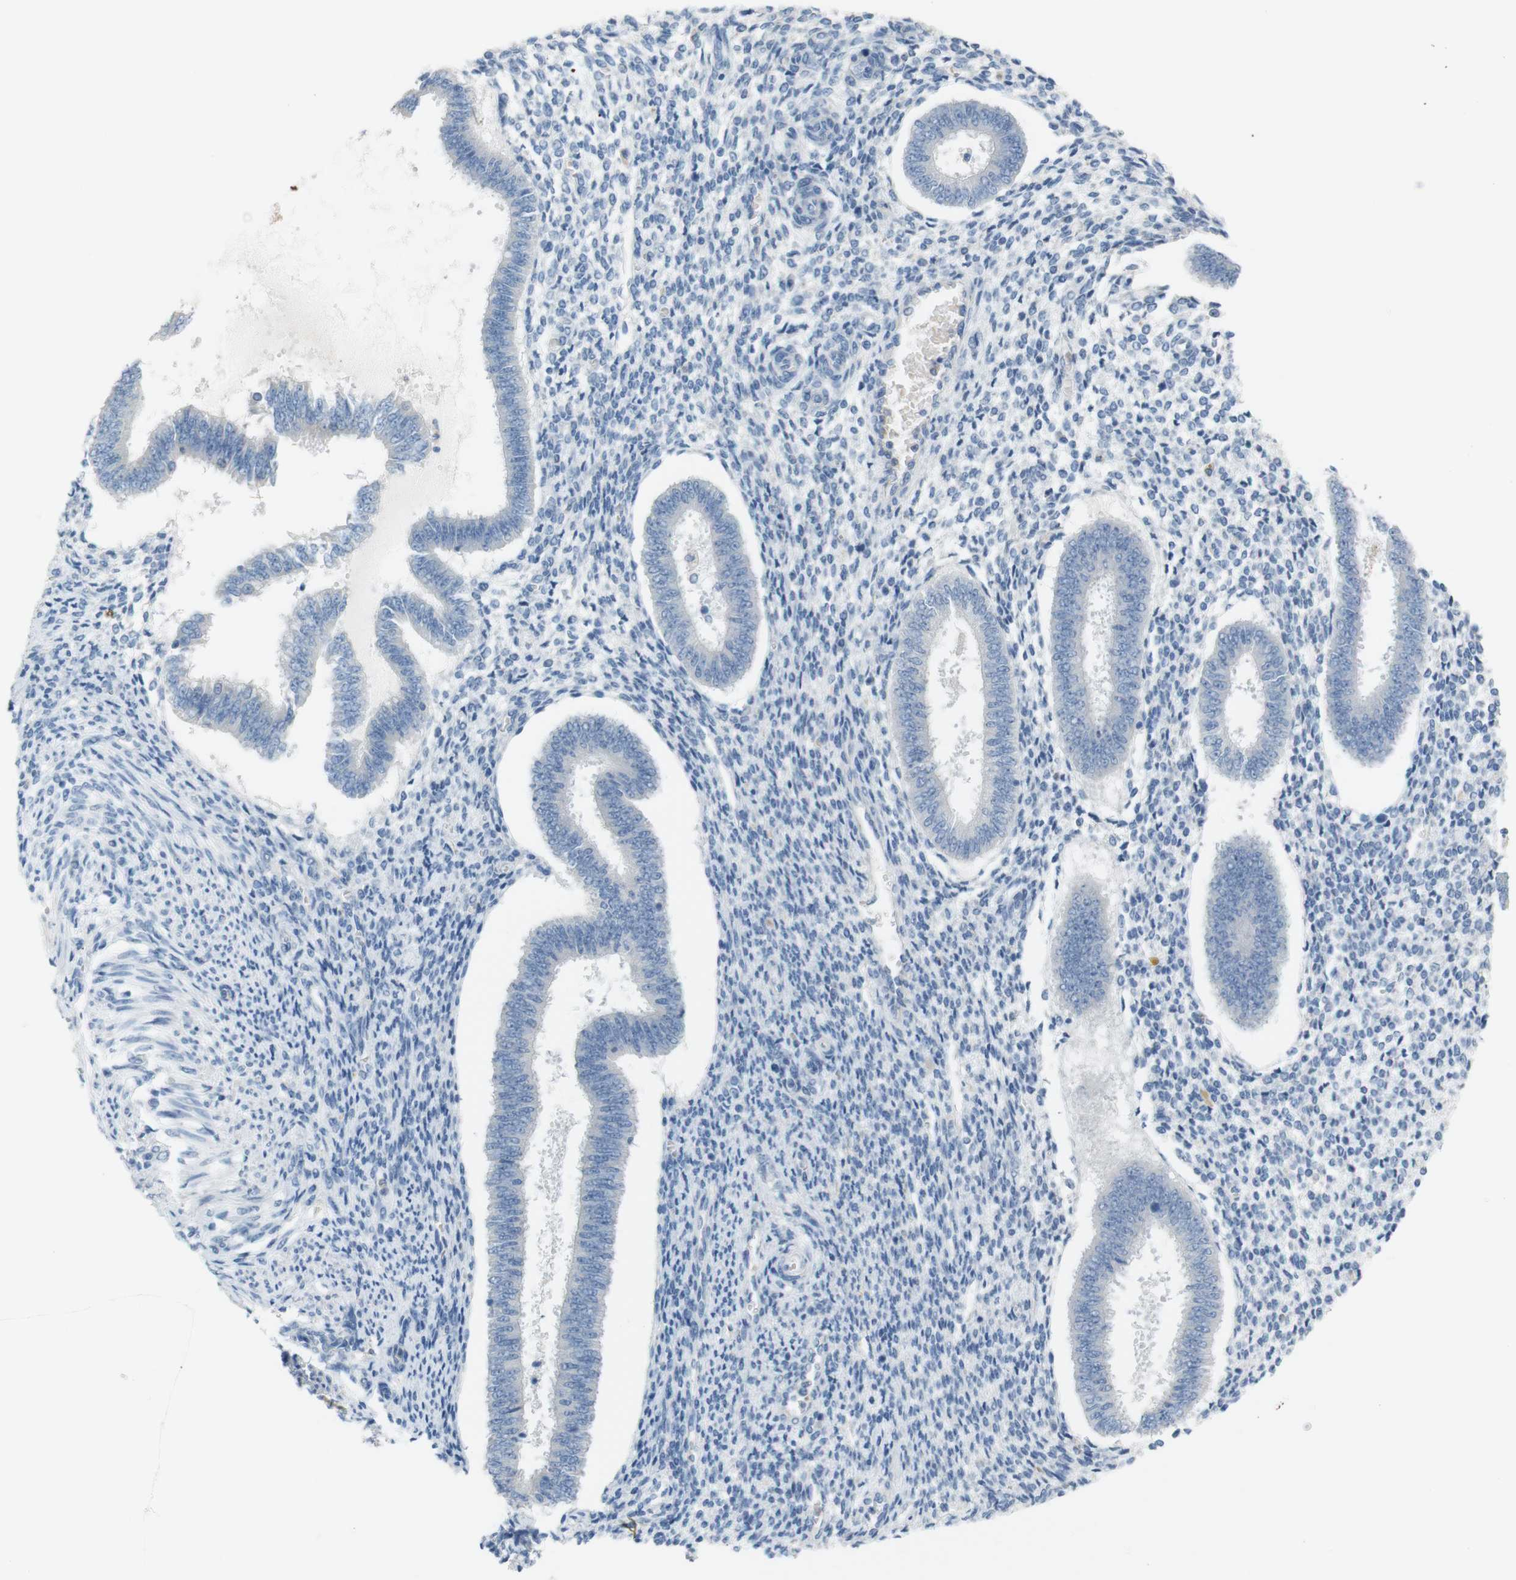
{"staining": {"intensity": "negative", "quantity": "none", "location": "none"}, "tissue": "endometrium", "cell_type": "Cells in endometrial stroma", "image_type": "normal", "snomed": [{"axis": "morphology", "description": "Normal tissue, NOS"}, {"axis": "topography", "description": "Endometrium"}], "caption": "Immunohistochemical staining of normal endometrium reveals no significant positivity in cells in endometrial stroma.", "gene": "LRRK2", "patient": {"sex": "female", "age": 35}}